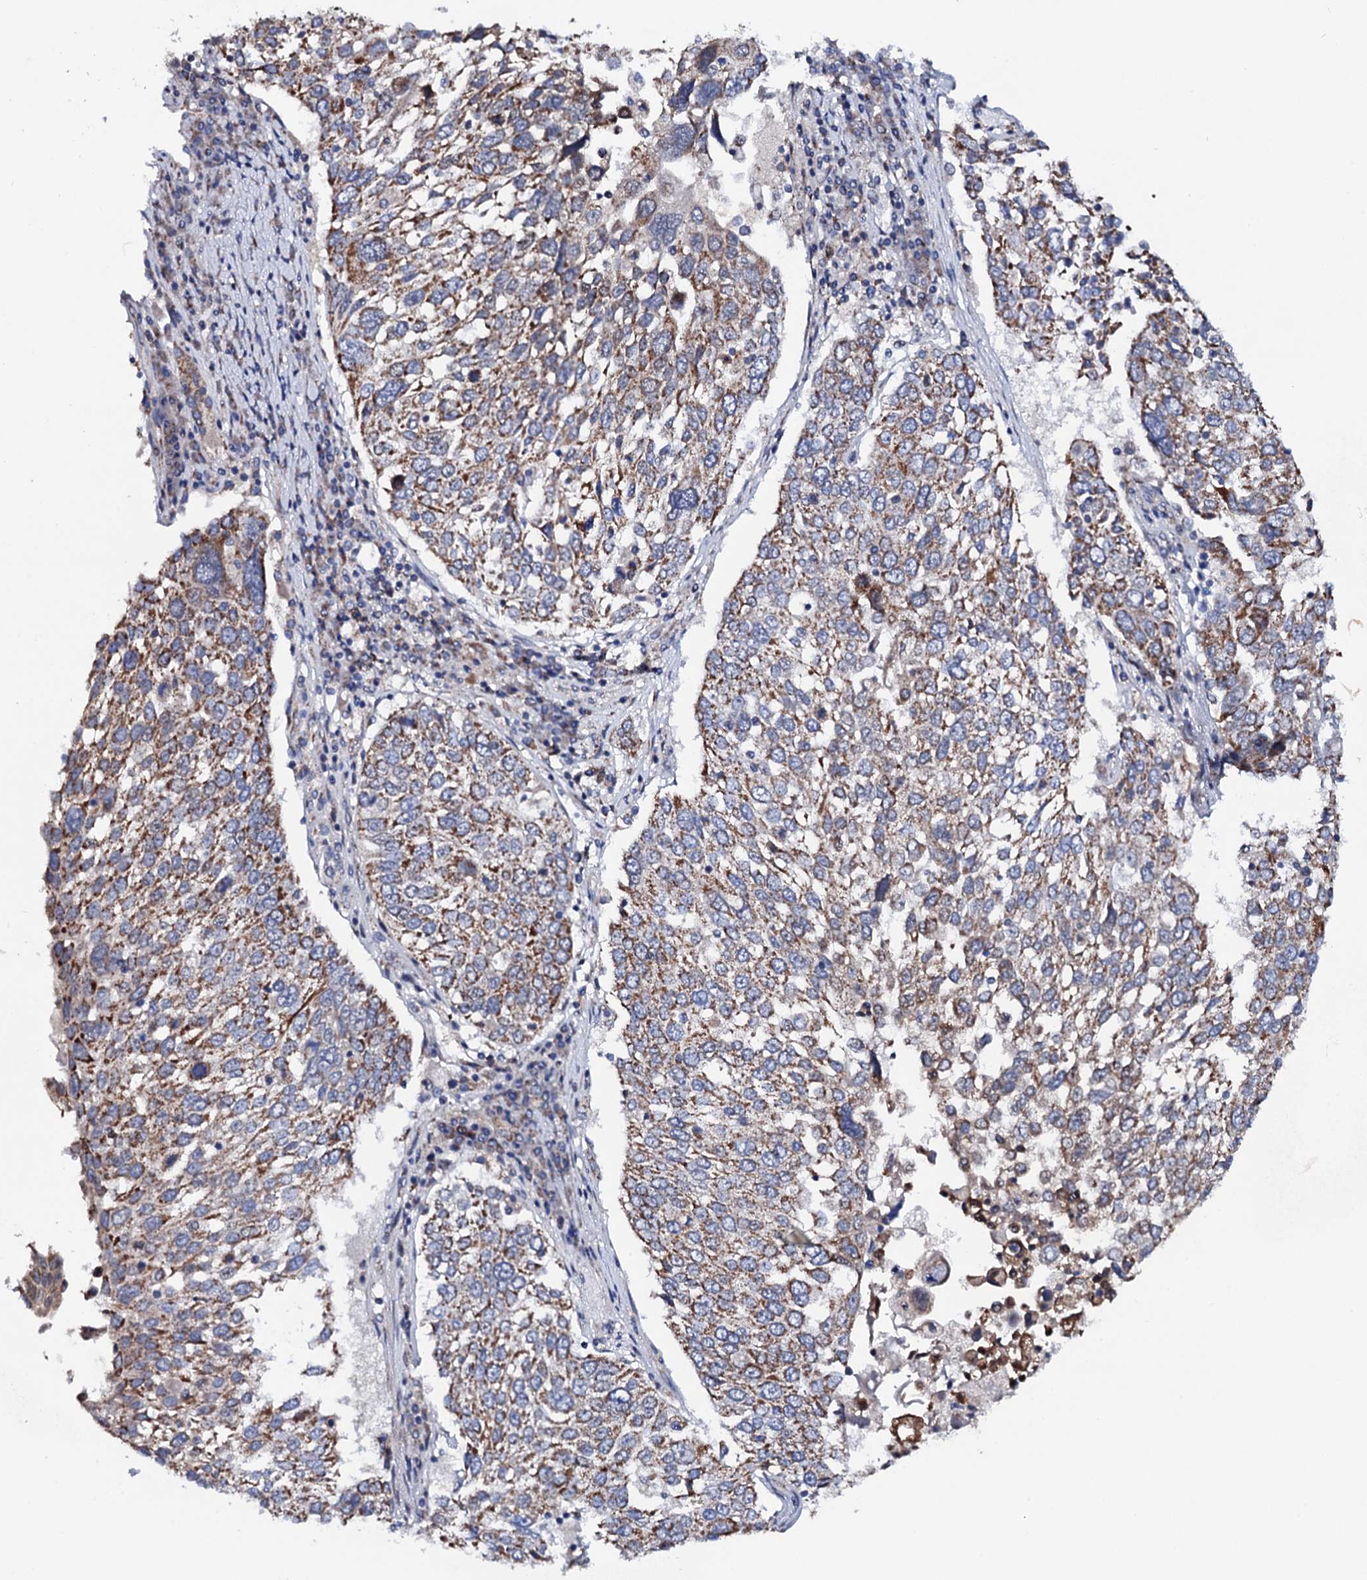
{"staining": {"intensity": "weak", "quantity": "25%-75%", "location": "cytoplasmic/membranous"}, "tissue": "lung cancer", "cell_type": "Tumor cells", "image_type": "cancer", "snomed": [{"axis": "morphology", "description": "Squamous cell carcinoma, NOS"}, {"axis": "topography", "description": "Lung"}], "caption": "Lung cancer stained for a protein (brown) displays weak cytoplasmic/membranous positive expression in approximately 25%-75% of tumor cells.", "gene": "PTCD3", "patient": {"sex": "male", "age": 65}}